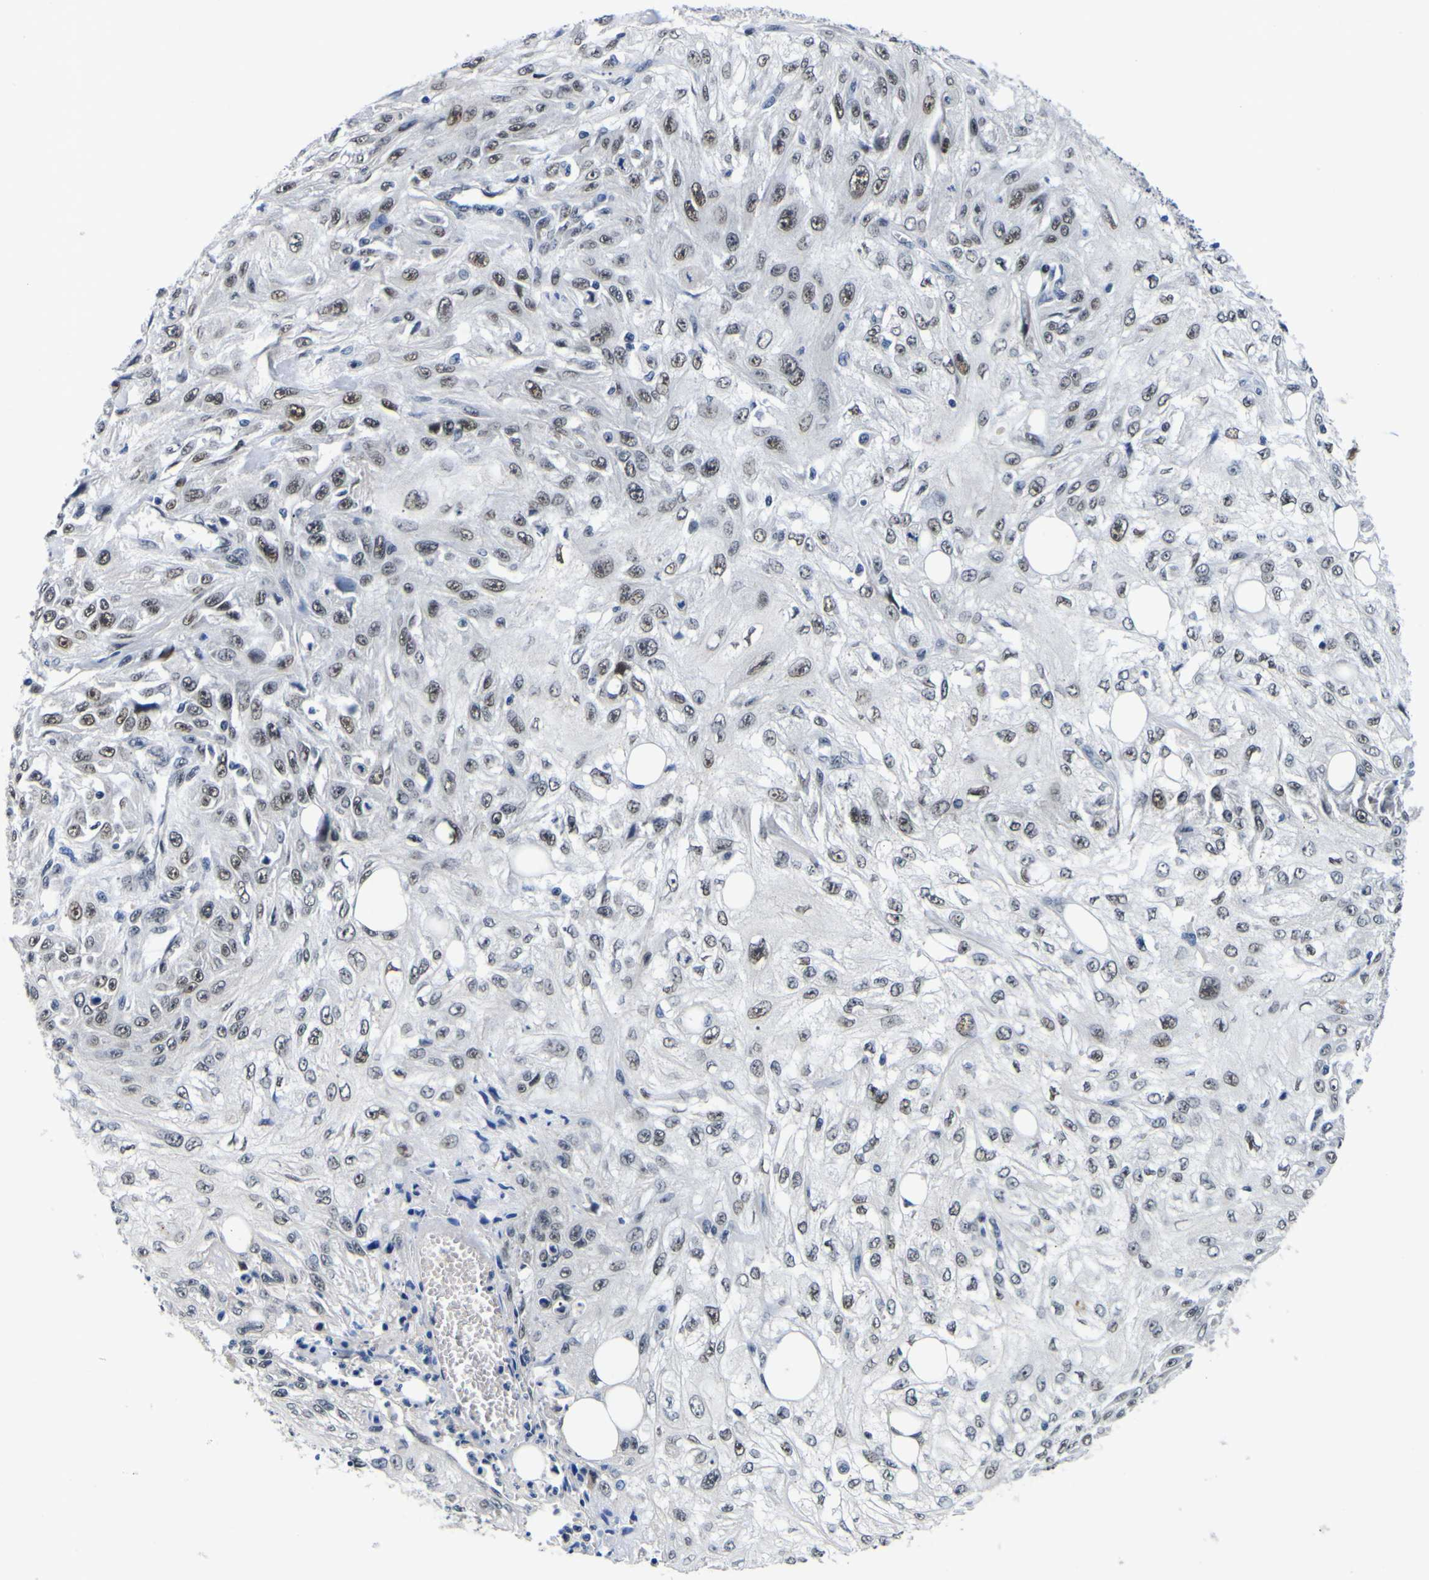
{"staining": {"intensity": "moderate", "quantity": "25%-75%", "location": "nuclear"}, "tissue": "skin cancer", "cell_type": "Tumor cells", "image_type": "cancer", "snomed": [{"axis": "morphology", "description": "Squamous cell carcinoma, NOS"}, {"axis": "topography", "description": "Skin"}], "caption": "Immunohistochemical staining of human squamous cell carcinoma (skin) reveals medium levels of moderate nuclear protein expression in about 25%-75% of tumor cells.", "gene": "CUL4B", "patient": {"sex": "male", "age": 75}}